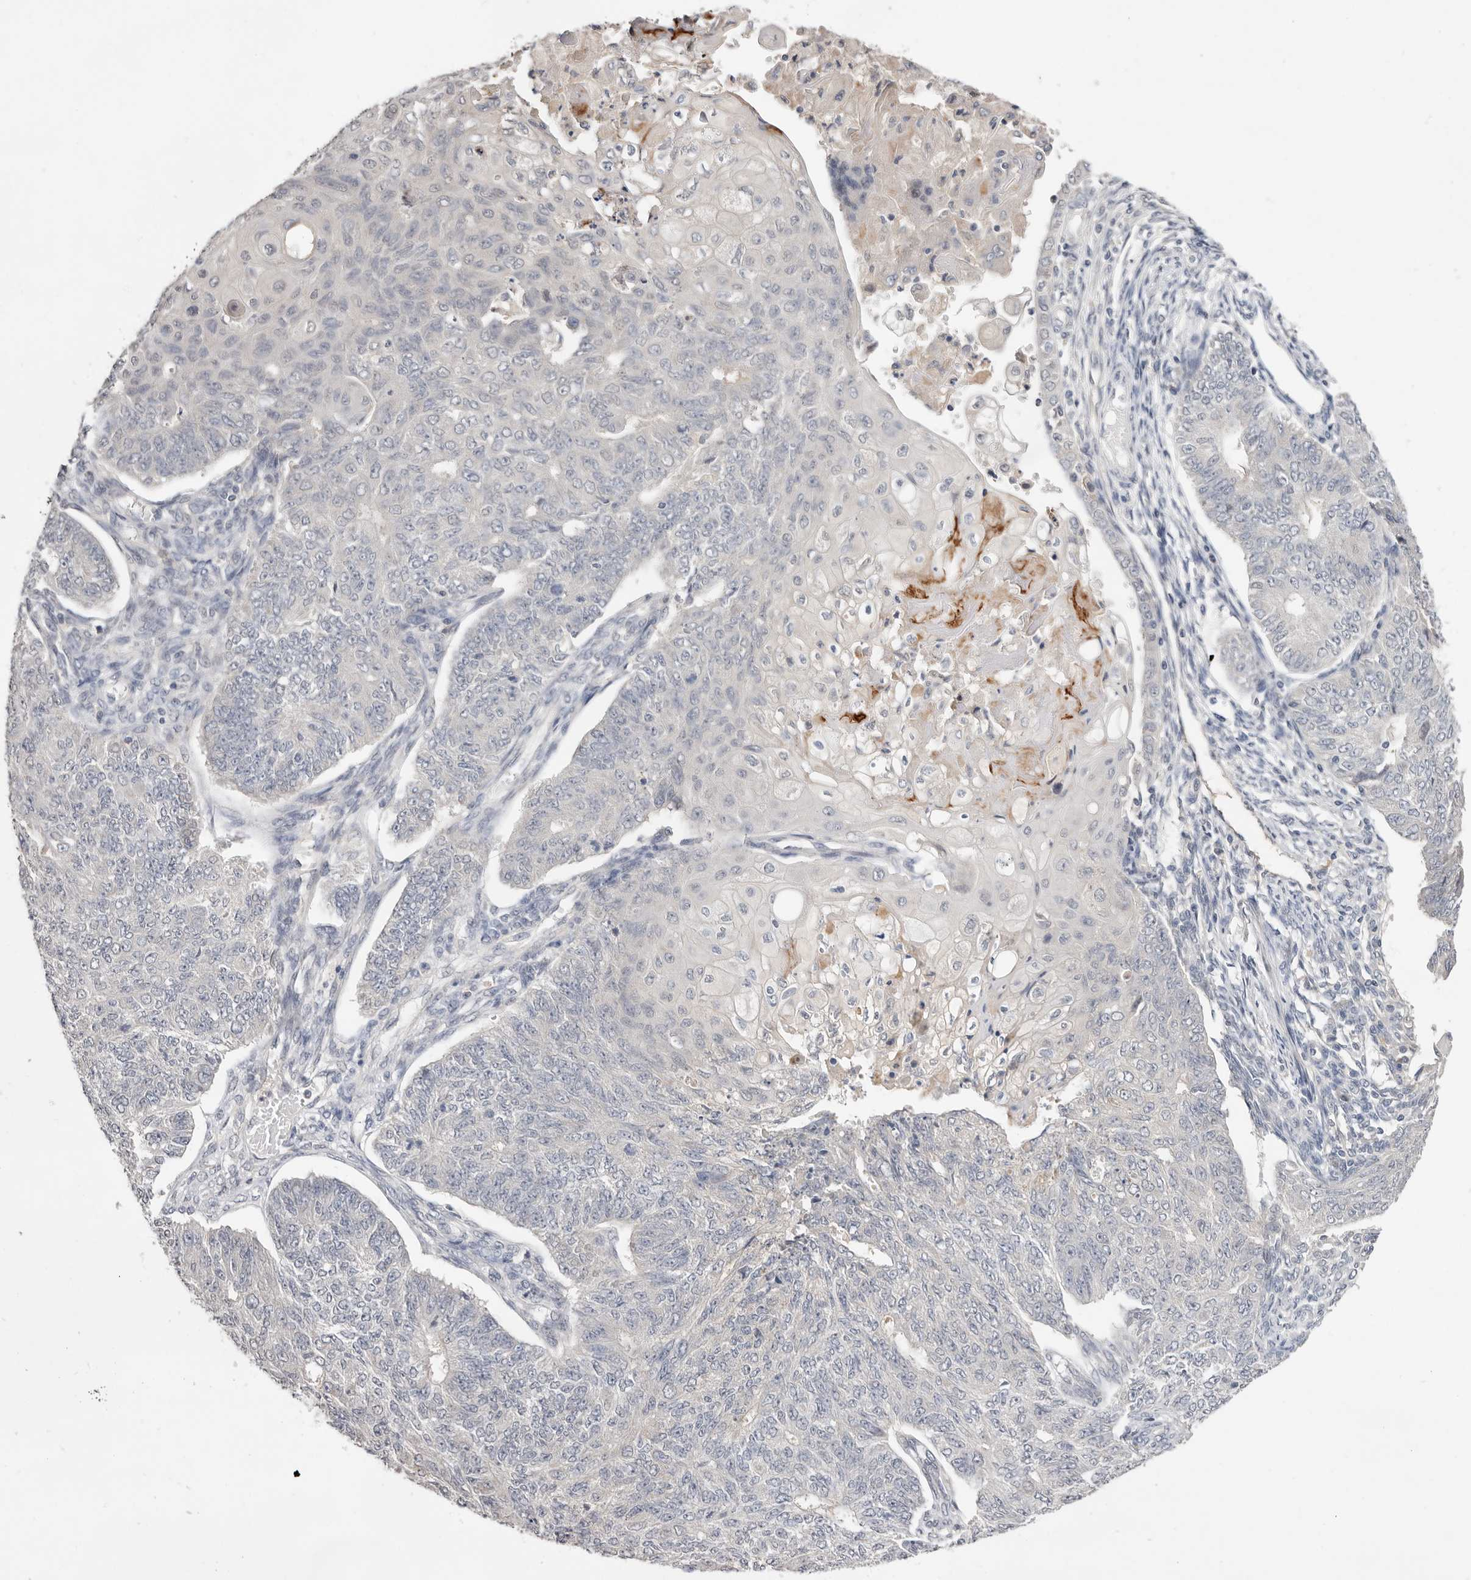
{"staining": {"intensity": "negative", "quantity": "none", "location": "none"}, "tissue": "endometrial cancer", "cell_type": "Tumor cells", "image_type": "cancer", "snomed": [{"axis": "morphology", "description": "Adenocarcinoma, NOS"}, {"axis": "topography", "description": "Endometrium"}], "caption": "DAB (3,3'-diaminobenzidine) immunohistochemical staining of endometrial cancer (adenocarcinoma) shows no significant staining in tumor cells. The staining is performed using DAB (3,3'-diaminobenzidine) brown chromogen with nuclei counter-stained in using hematoxylin.", "gene": "DOP1A", "patient": {"sex": "female", "age": 32}}